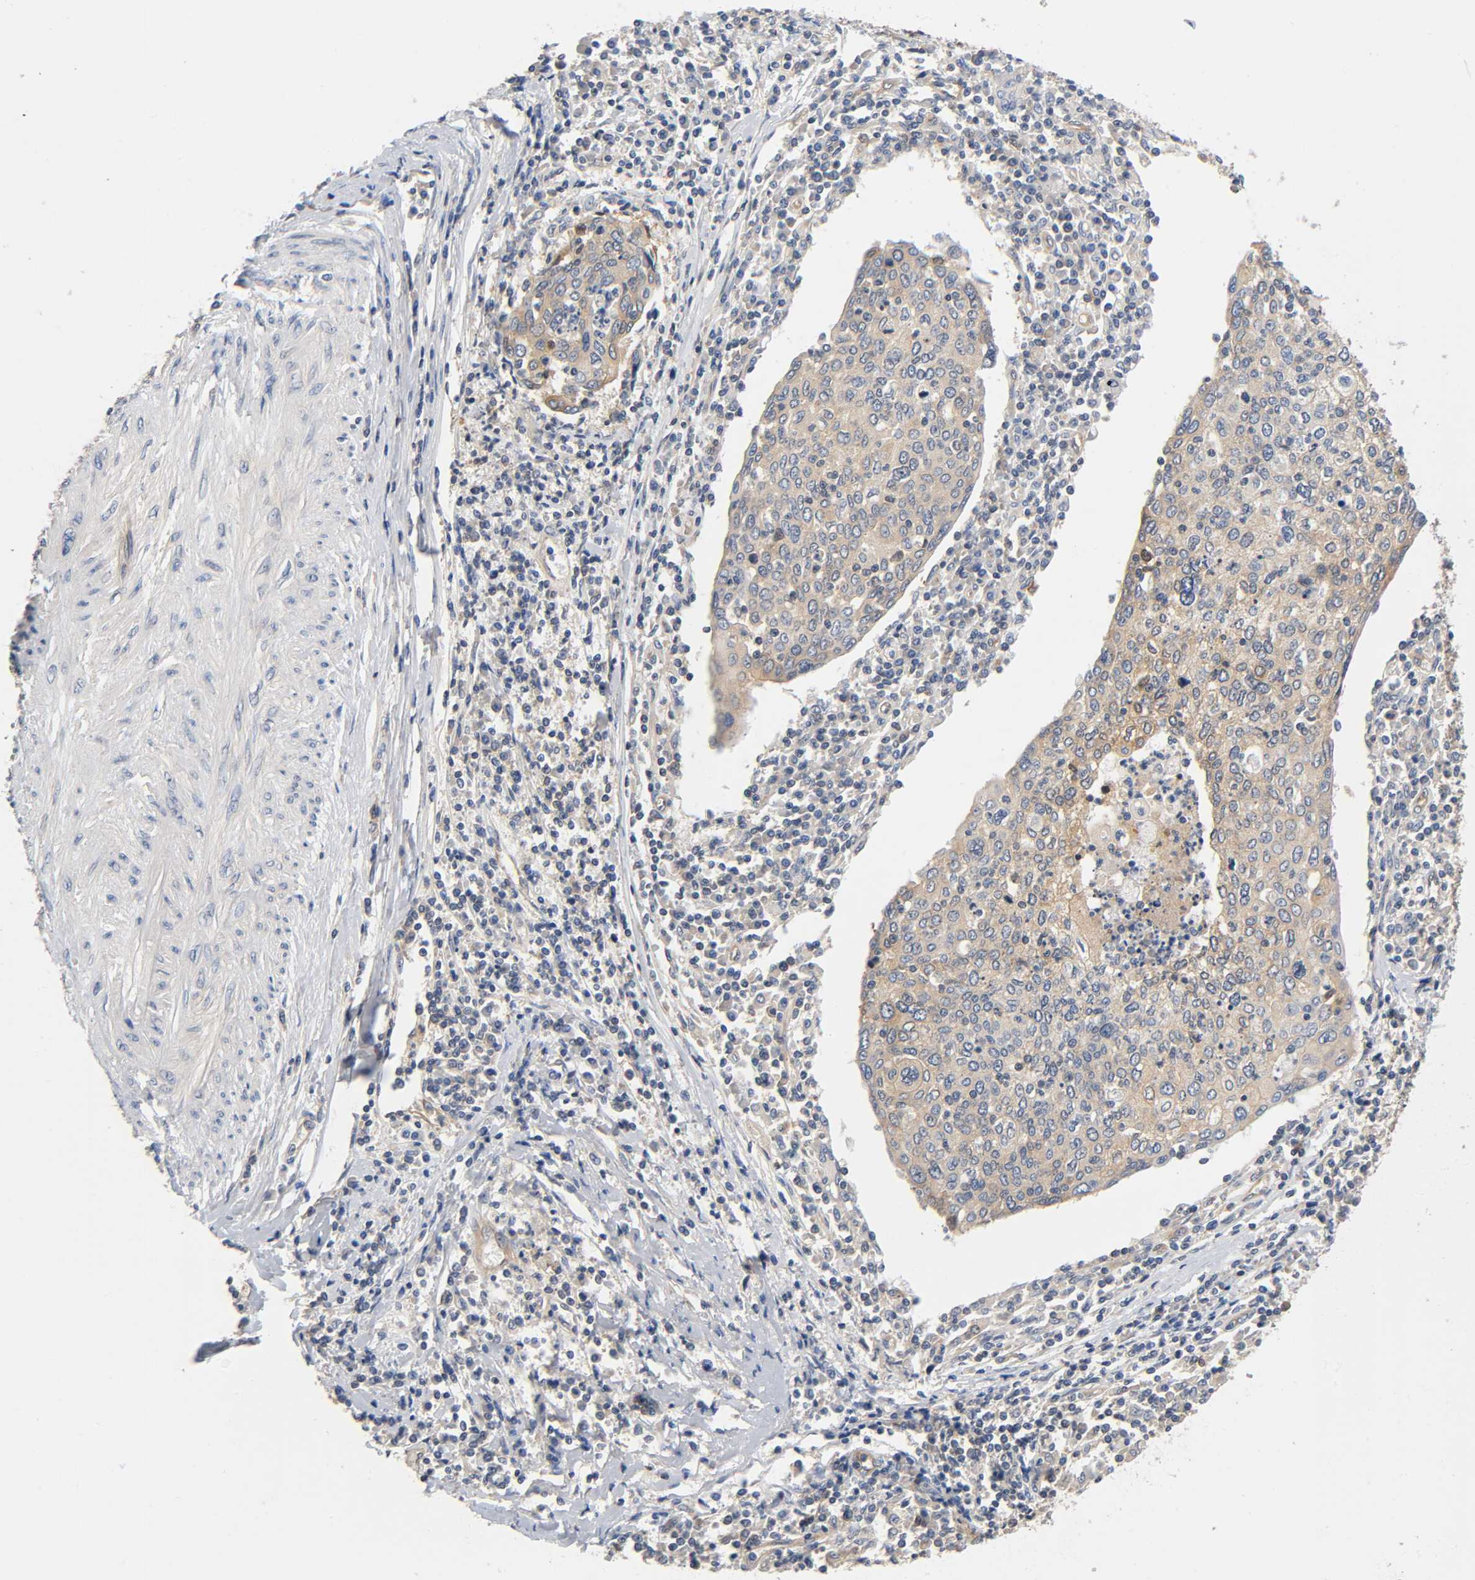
{"staining": {"intensity": "strong", "quantity": ">75%", "location": "cytoplasmic/membranous"}, "tissue": "cervical cancer", "cell_type": "Tumor cells", "image_type": "cancer", "snomed": [{"axis": "morphology", "description": "Squamous cell carcinoma, NOS"}, {"axis": "topography", "description": "Cervix"}], "caption": "A high-resolution micrograph shows immunohistochemistry staining of cervical squamous cell carcinoma, which exhibits strong cytoplasmic/membranous positivity in approximately >75% of tumor cells.", "gene": "PRKAB1", "patient": {"sex": "female", "age": 40}}